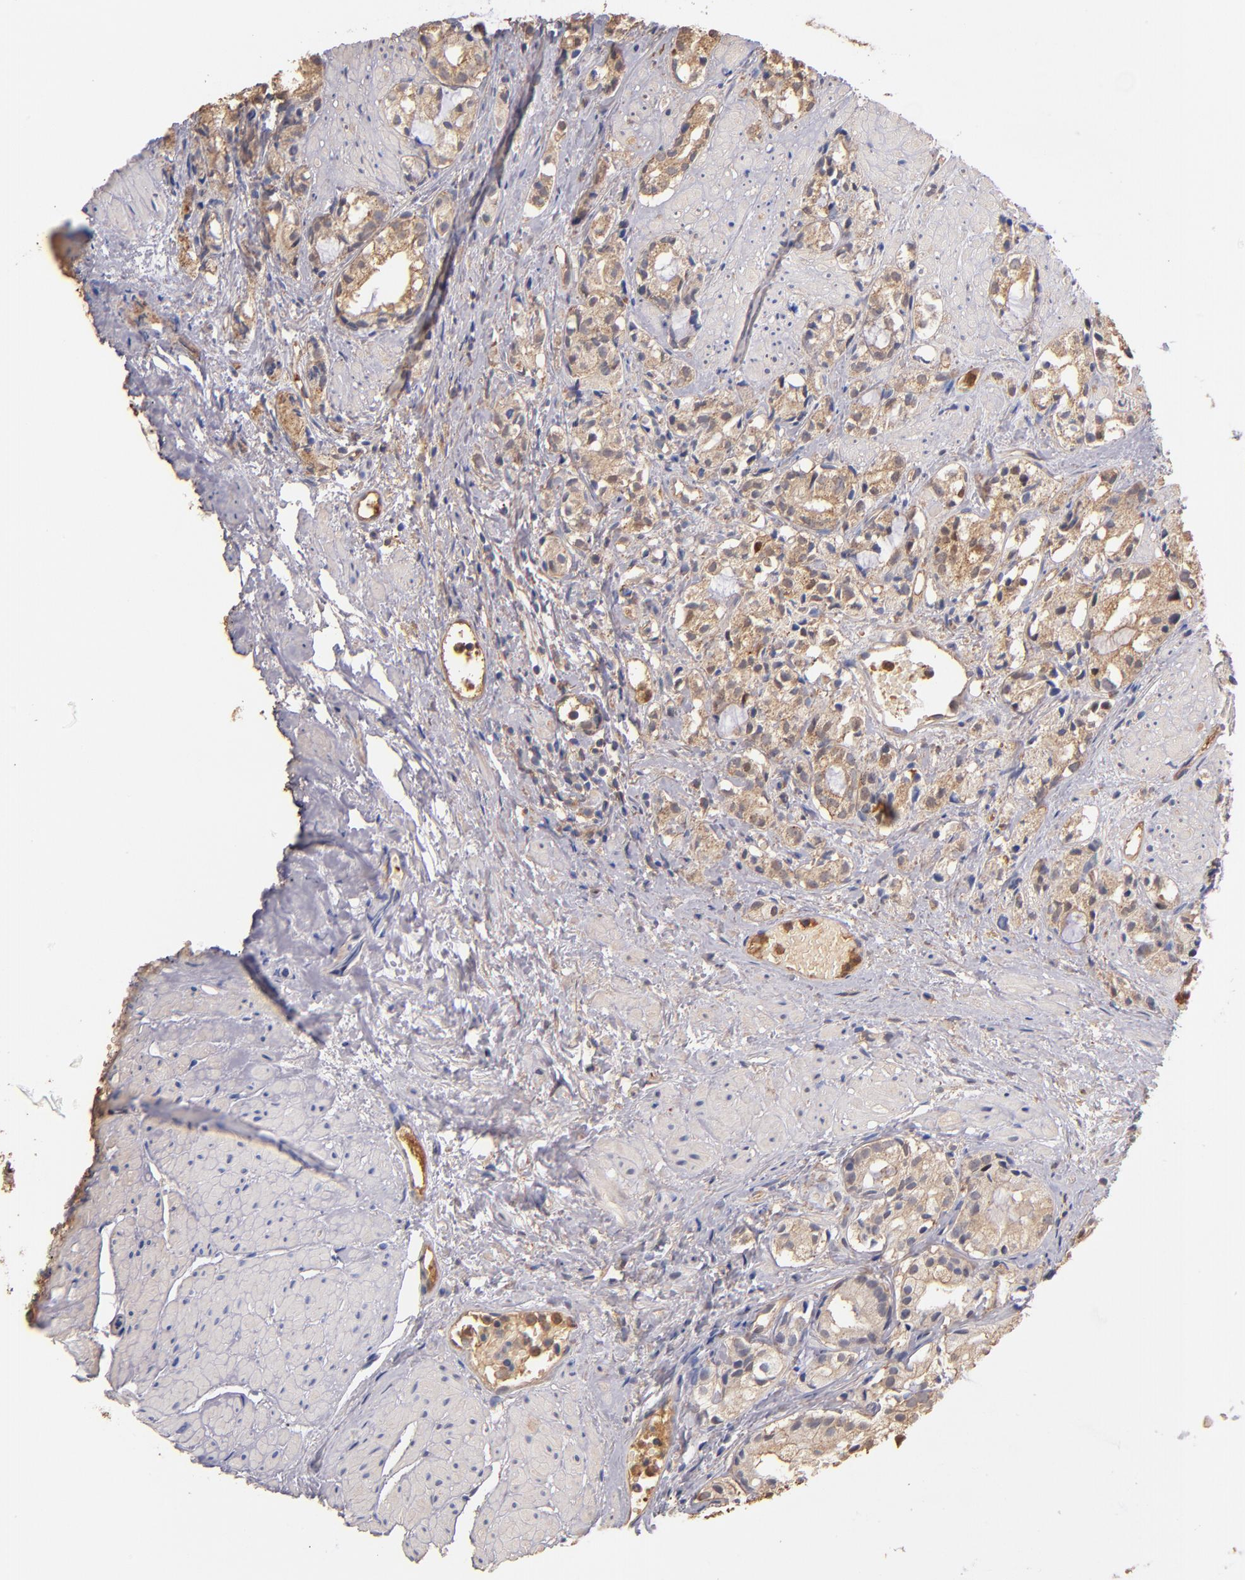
{"staining": {"intensity": "moderate", "quantity": ">75%", "location": "cytoplasmic/membranous"}, "tissue": "prostate cancer", "cell_type": "Tumor cells", "image_type": "cancer", "snomed": [{"axis": "morphology", "description": "Adenocarcinoma, High grade"}, {"axis": "topography", "description": "Prostate"}], "caption": "IHC (DAB) staining of prostate cancer (high-grade adenocarcinoma) reveals moderate cytoplasmic/membranous protein positivity in approximately >75% of tumor cells.", "gene": "RO60", "patient": {"sex": "male", "age": 85}}